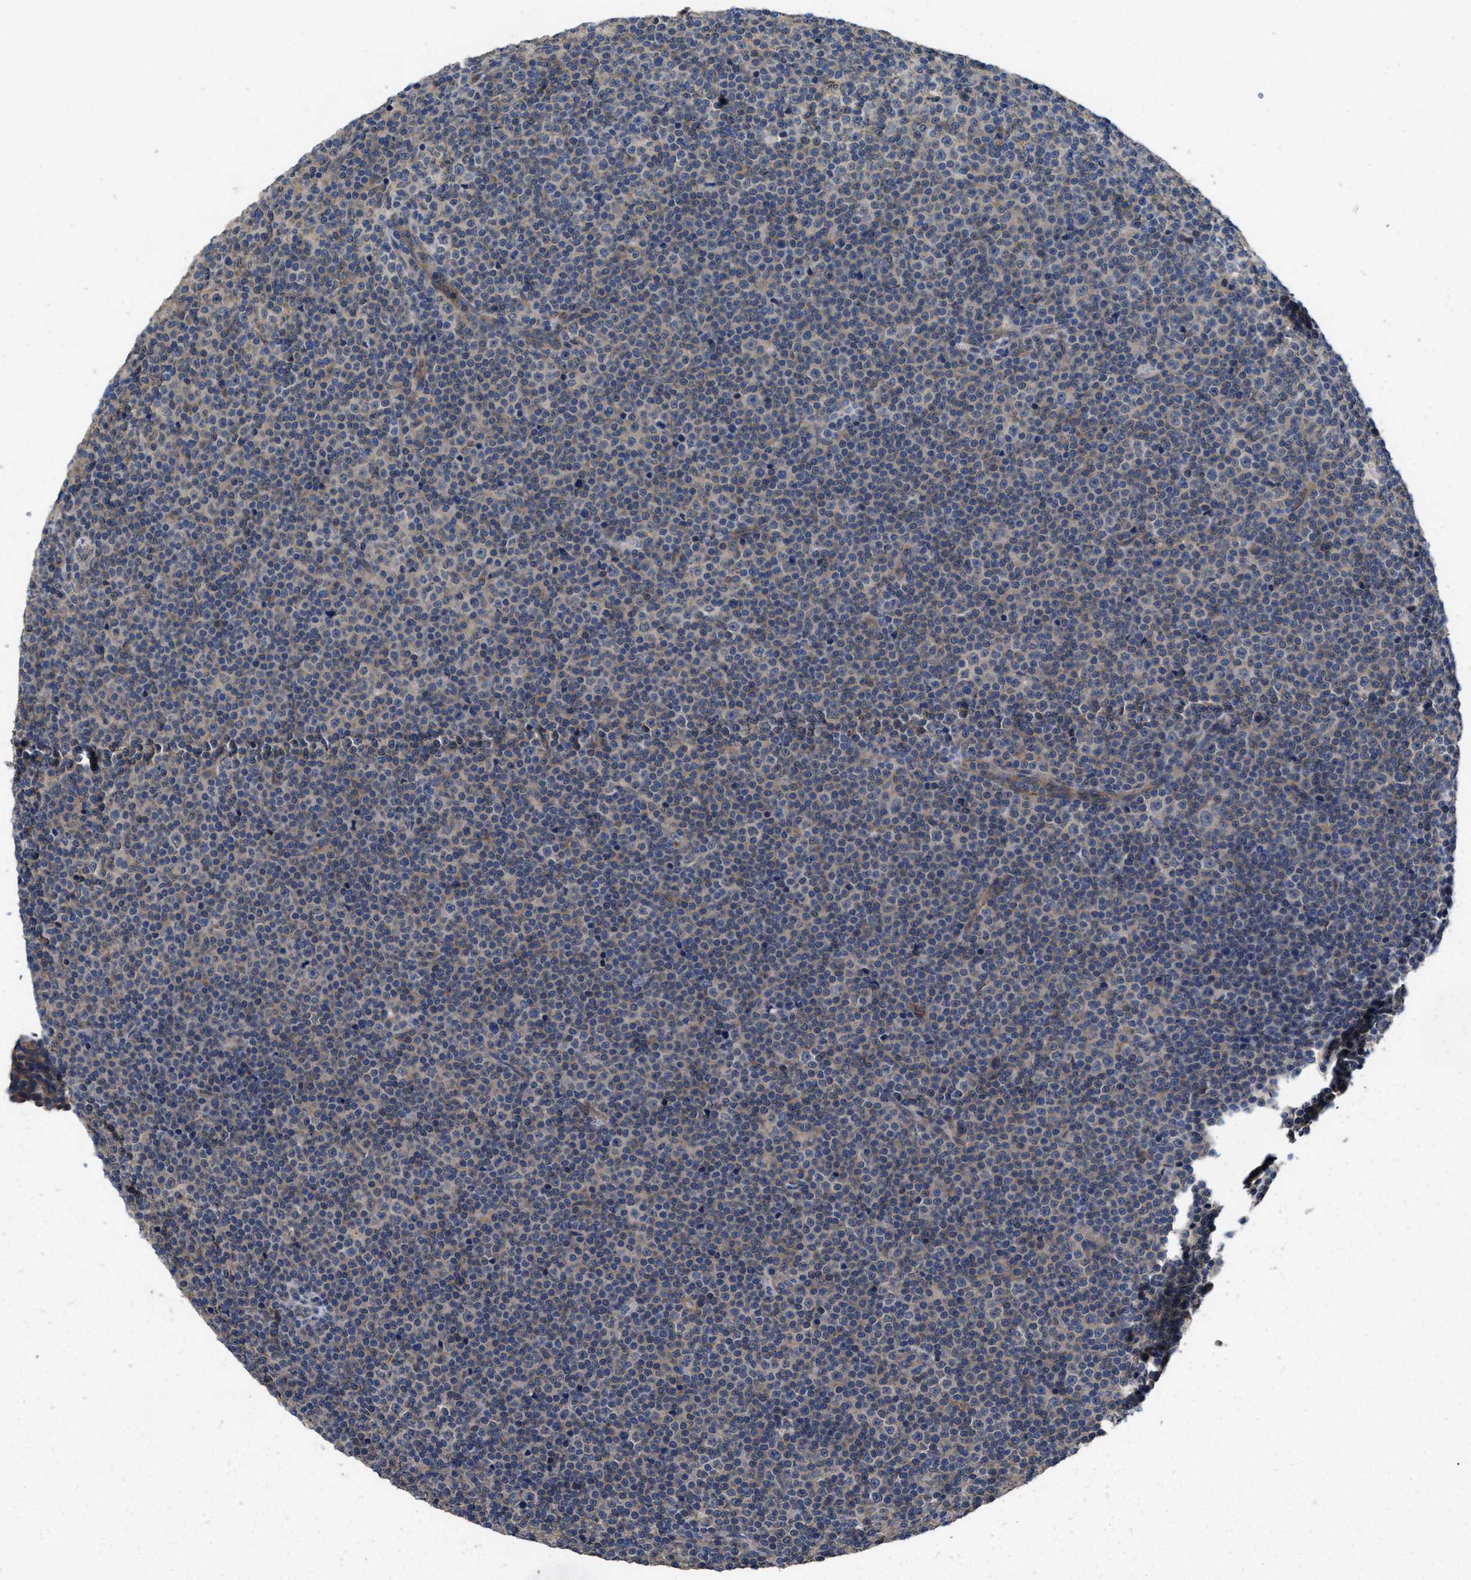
{"staining": {"intensity": "weak", "quantity": "<25%", "location": "cytoplasmic/membranous"}, "tissue": "lymphoma", "cell_type": "Tumor cells", "image_type": "cancer", "snomed": [{"axis": "morphology", "description": "Malignant lymphoma, non-Hodgkin's type, Low grade"}, {"axis": "topography", "description": "Lymph node"}], "caption": "IHC of human lymphoma exhibits no staining in tumor cells. (Immunohistochemistry (ihc), brightfield microscopy, high magnification).", "gene": "PKD2", "patient": {"sex": "female", "age": 67}}